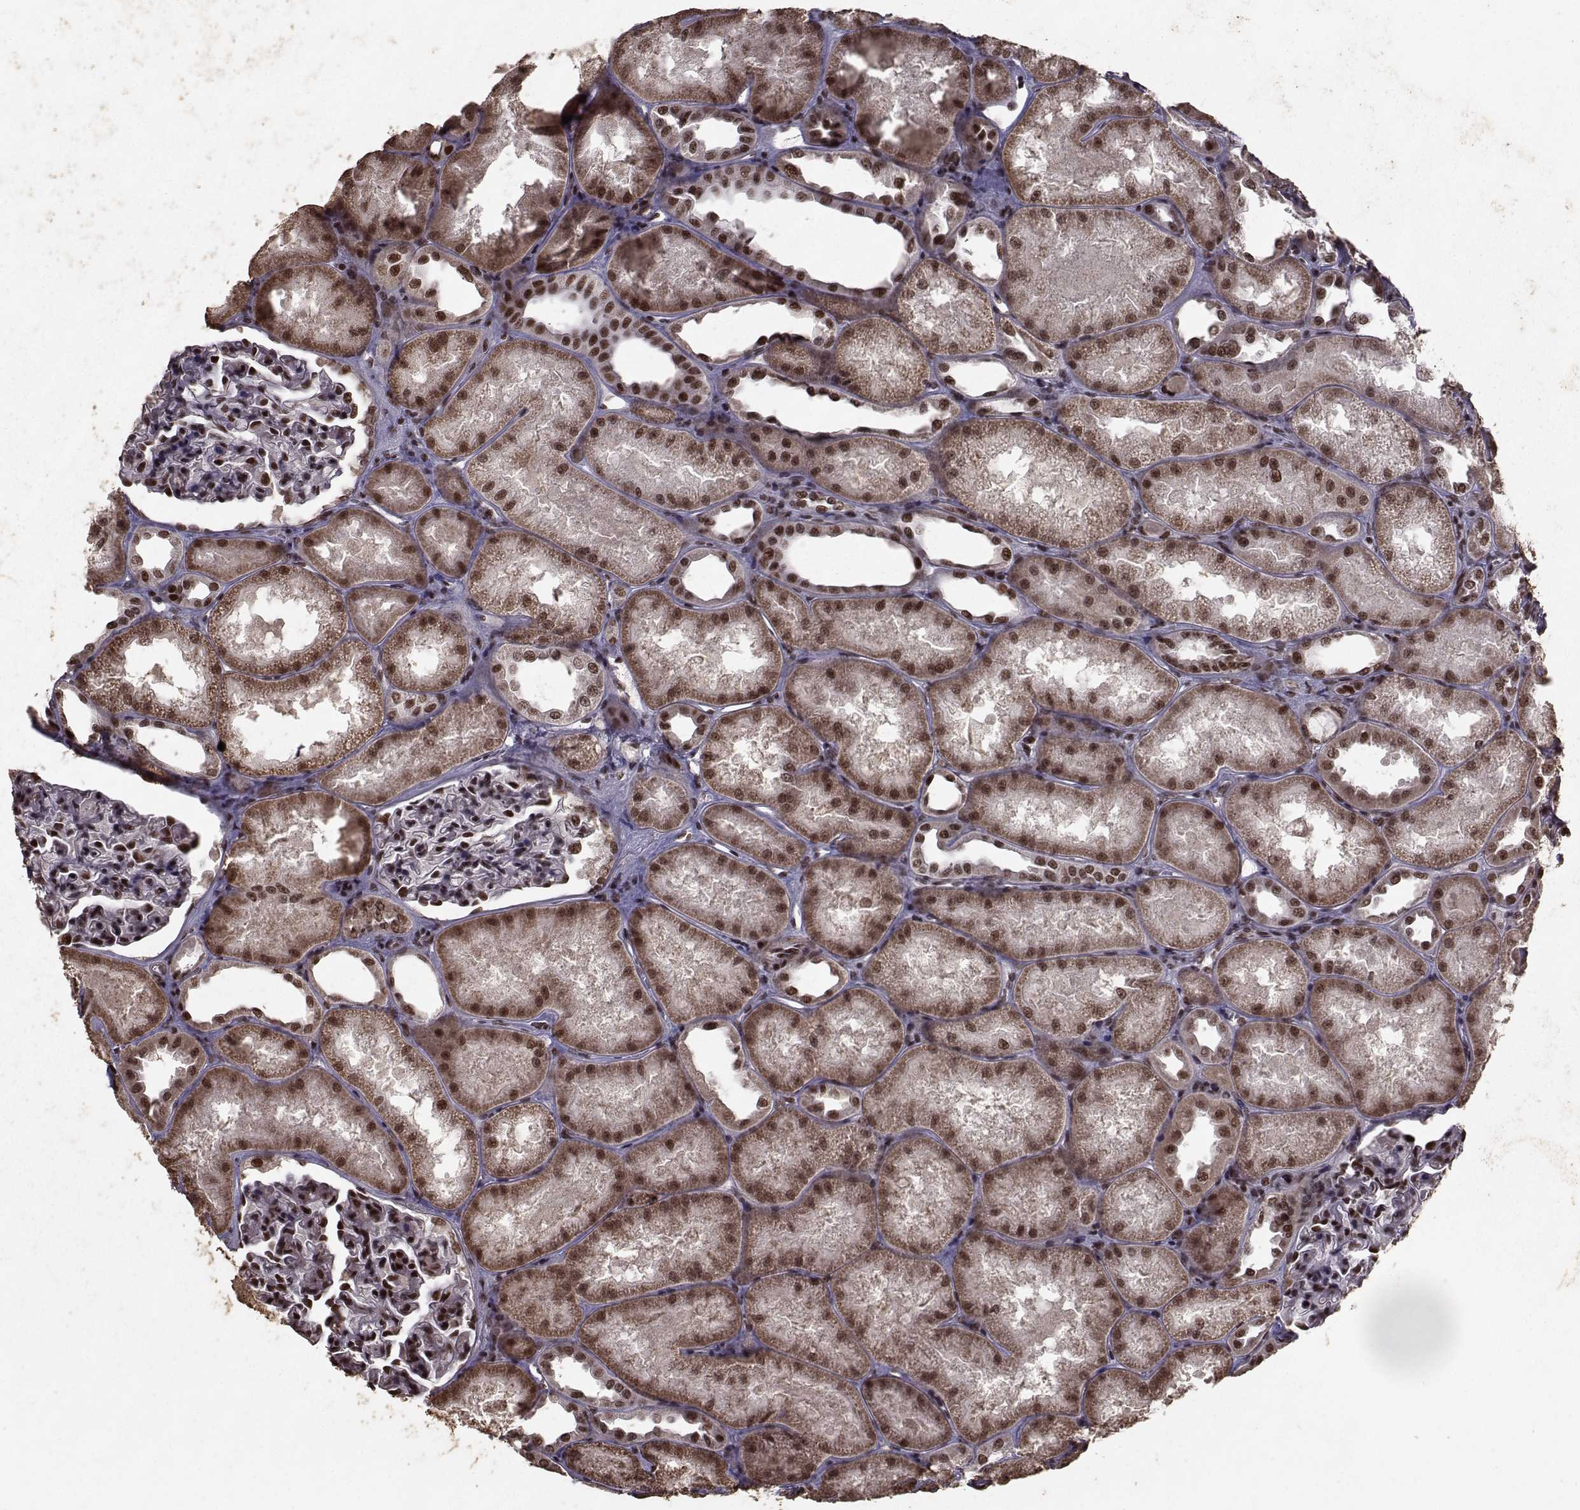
{"staining": {"intensity": "strong", "quantity": "25%-75%", "location": "nuclear"}, "tissue": "kidney", "cell_type": "Cells in glomeruli", "image_type": "normal", "snomed": [{"axis": "morphology", "description": "Normal tissue, NOS"}, {"axis": "topography", "description": "Kidney"}], "caption": "Protein expression analysis of normal human kidney reveals strong nuclear staining in about 25%-75% of cells in glomeruli.", "gene": "SF1", "patient": {"sex": "male", "age": 61}}